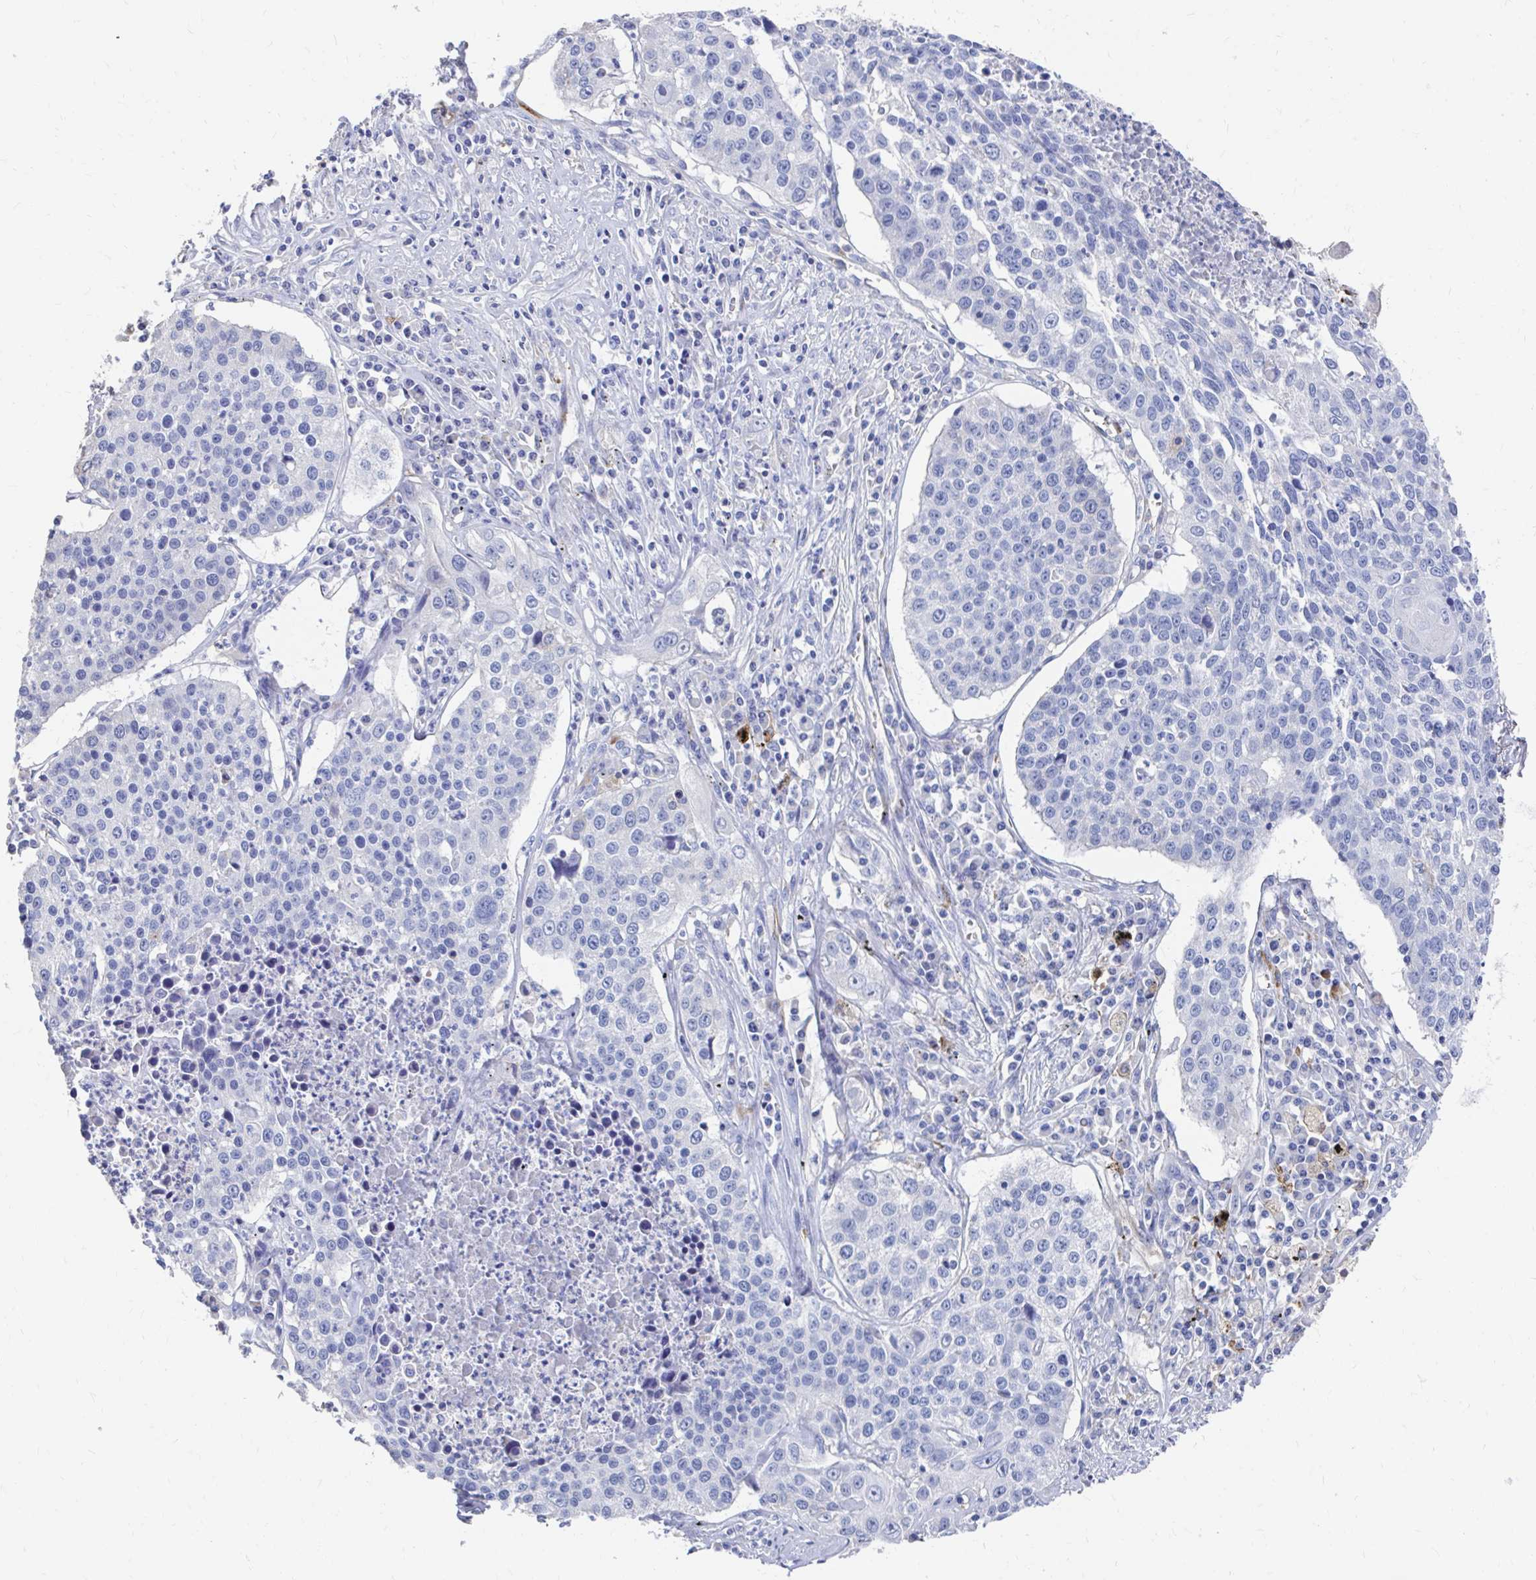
{"staining": {"intensity": "negative", "quantity": "none", "location": "none"}, "tissue": "lung cancer", "cell_type": "Tumor cells", "image_type": "cancer", "snomed": [{"axis": "morphology", "description": "Squamous cell carcinoma, NOS"}, {"axis": "morphology", "description": "Squamous cell carcinoma, metastatic, NOS"}, {"axis": "topography", "description": "Lung"}, {"axis": "topography", "description": "Pleura, NOS"}], "caption": "Human lung cancer (metastatic squamous cell carcinoma) stained for a protein using immunohistochemistry (IHC) displays no staining in tumor cells.", "gene": "LAMC3", "patient": {"sex": "male", "age": 72}}